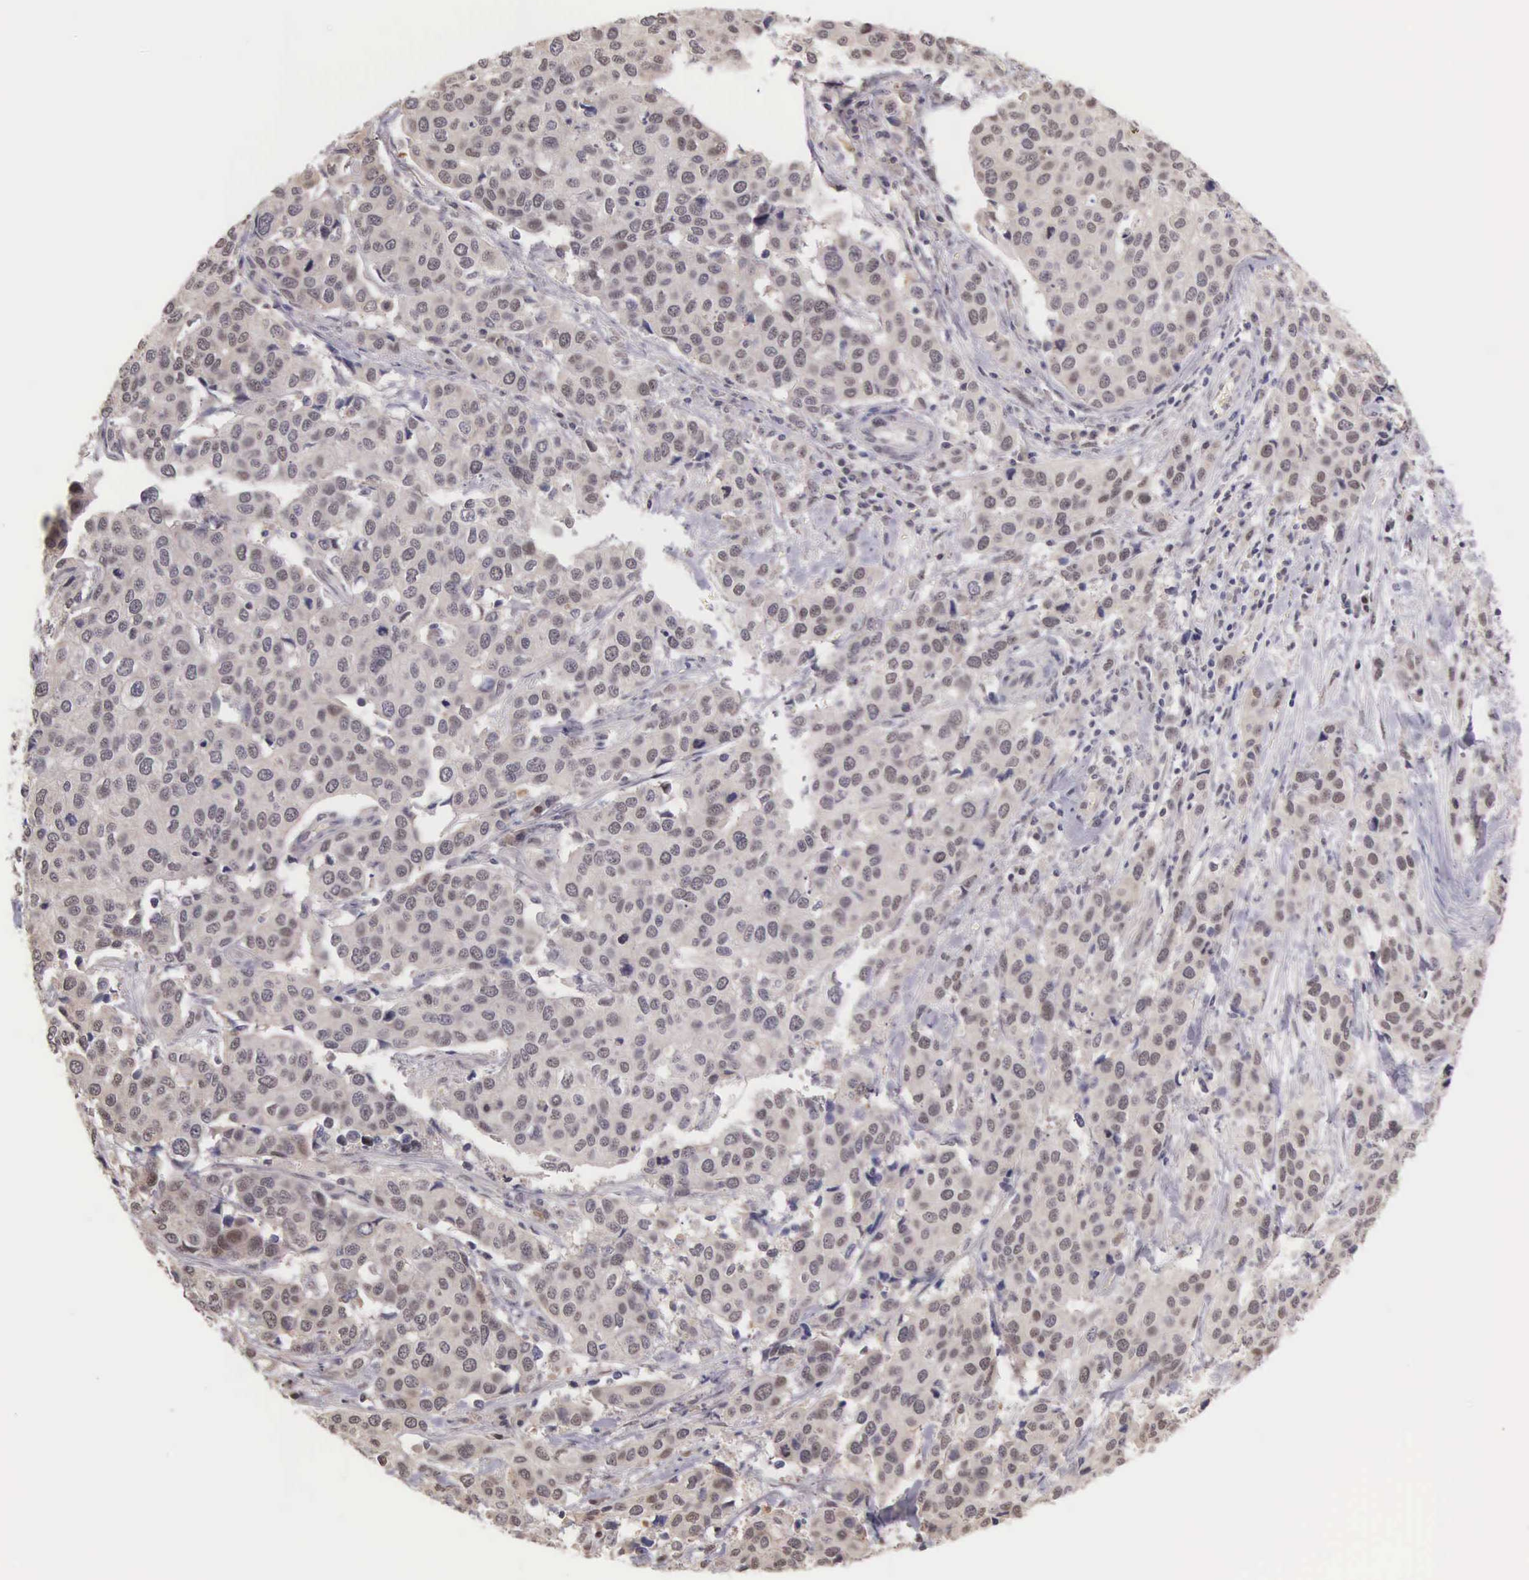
{"staining": {"intensity": "weak", "quantity": "<25%", "location": "nuclear"}, "tissue": "cervical cancer", "cell_type": "Tumor cells", "image_type": "cancer", "snomed": [{"axis": "morphology", "description": "Squamous cell carcinoma, NOS"}, {"axis": "topography", "description": "Cervix"}], "caption": "Immunohistochemistry of squamous cell carcinoma (cervical) shows no positivity in tumor cells.", "gene": "HMGXB4", "patient": {"sex": "female", "age": 54}}